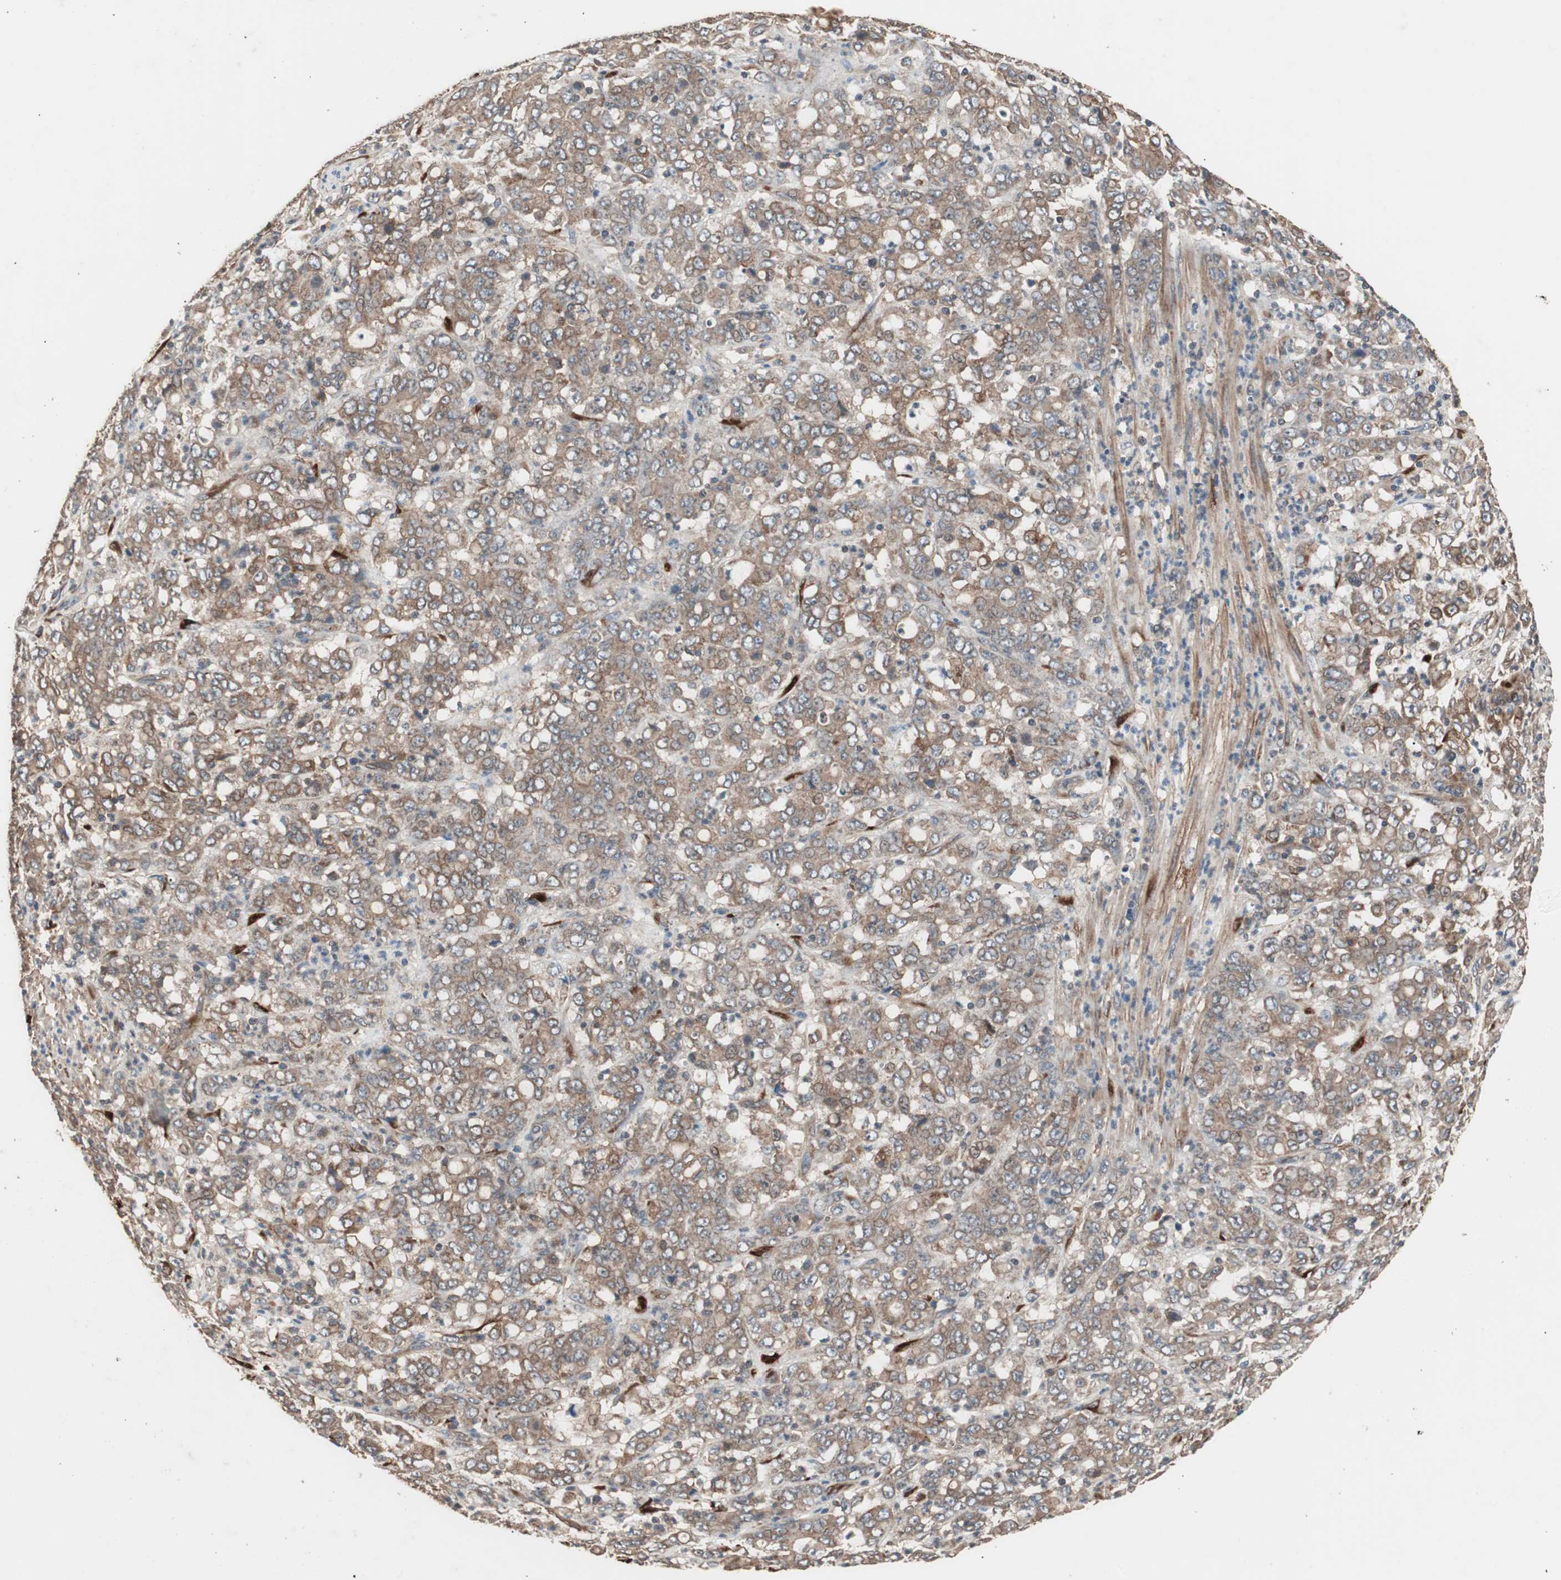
{"staining": {"intensity": "moderate", "quantity": ">75%", "location": "cytoplasmic/membranous"}, "tissue": "stomach cancer", "cell_type": "Tumor cells", "image_type": "cancer", "snomed": [{"axis": "morphology", "description": "Adenocarcinoma, NOS"}, {"axis": "topography", "description": "Stomach, lower"}], "caption": "Brown immunohistochemical staining in human adenocarcinoma (stomach) reveals moderate cytoplasmic/membranous expression in approximately >75% of tumor cells. (DAB (3,3'-diaminobenzidine) = brown stain, brightfield microscopy at high magnification).", "gene": "LZTS1", "patient": {"sex": "female", "age": 71}}